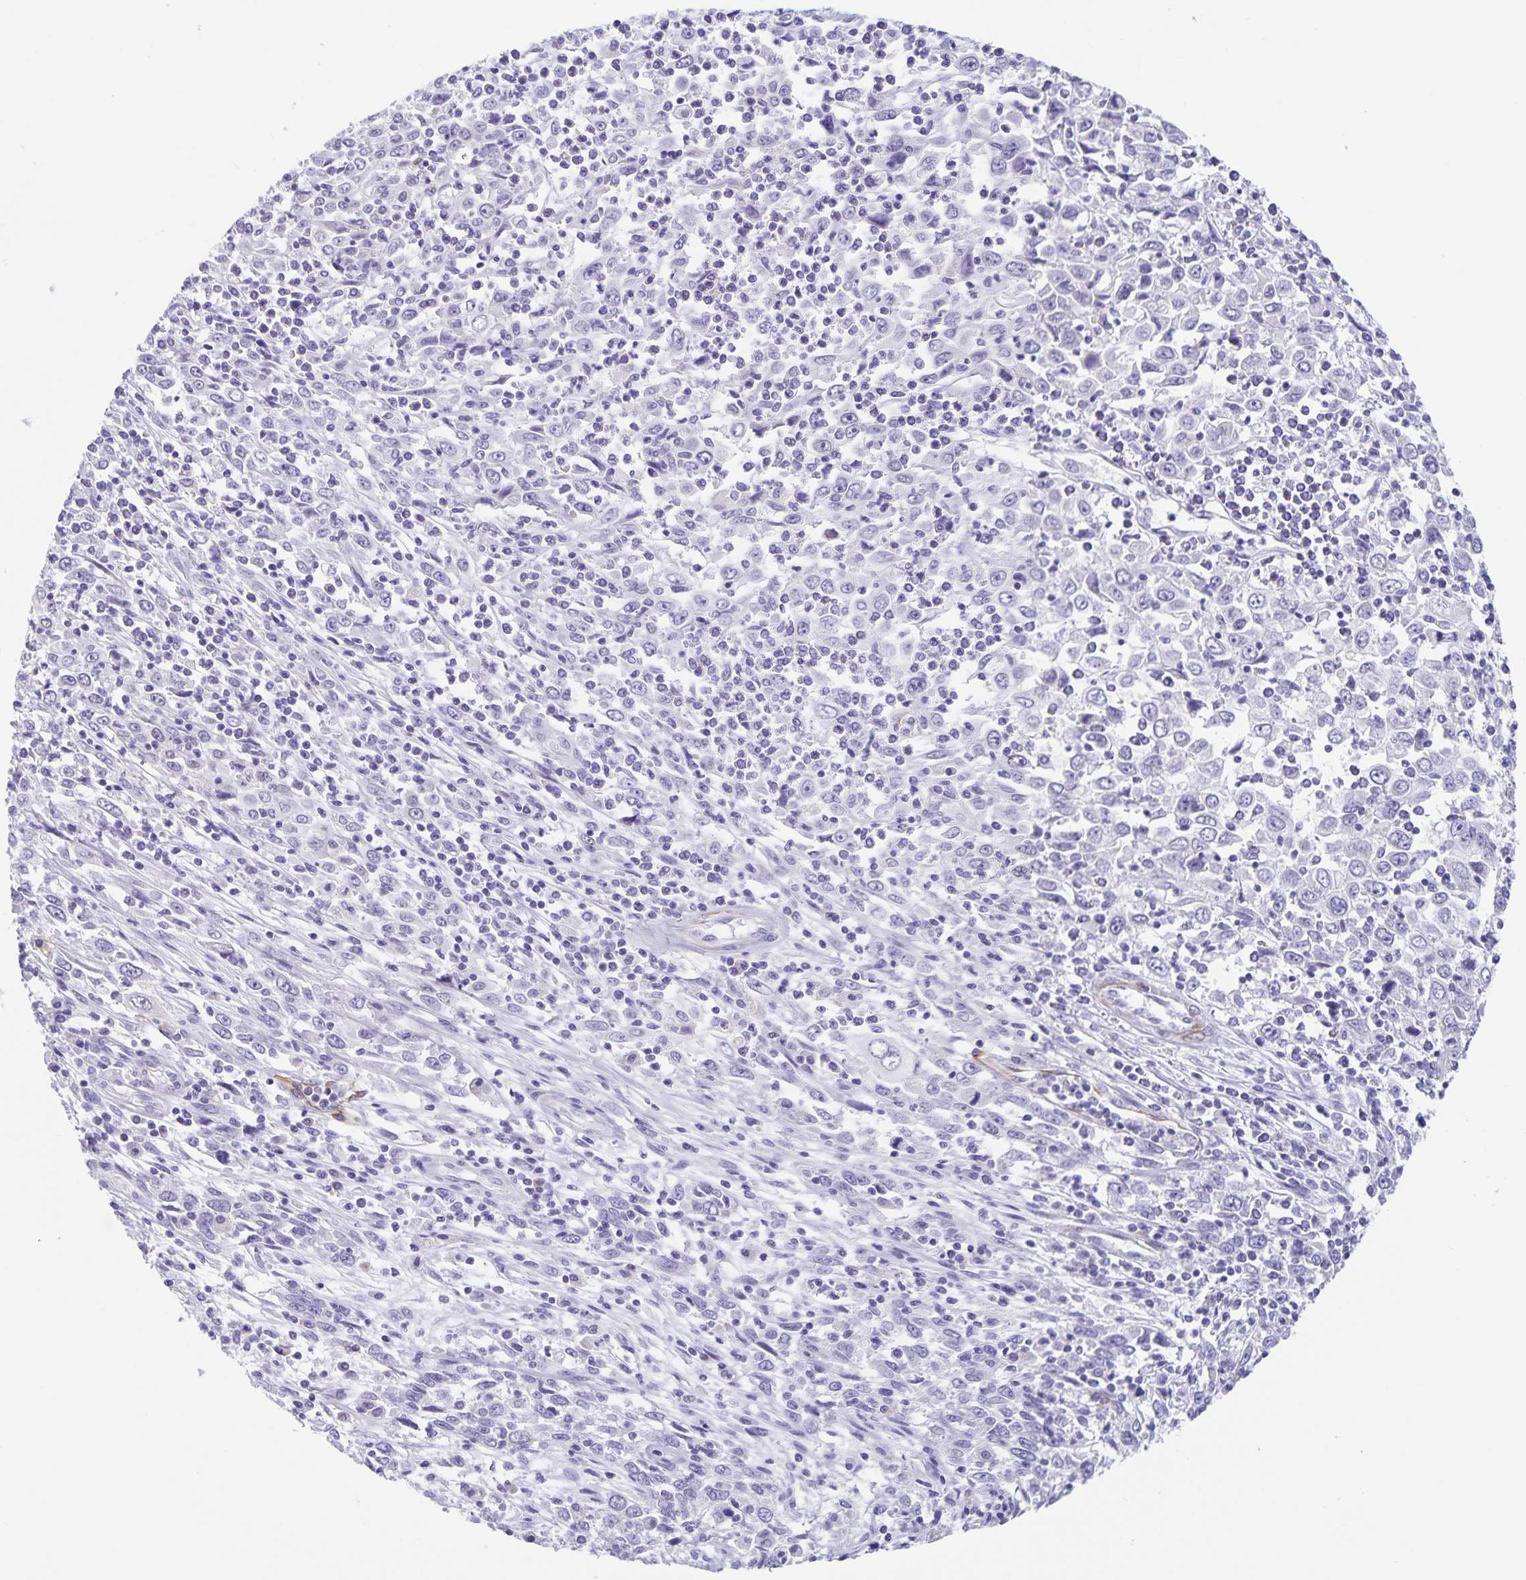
{"staining": {"intensity": "negative", "quantity": "none", "location": "none"}, "tissue": "cervical cancer", "cell_type": "Tumor cells", "image_type": "cancer", "snomed": [{"axis": "morphology", "description": "Adenocarcinoma, NOS"}, {"axis": "topography", "description": "Cervix"}], "caption": "Cervical adenocarcinoma was stained to show a protein in brown. There is no significant positivity in tumor cells.", "gene": "SYNM", "patient": {"sex": "female", "age": 40}}